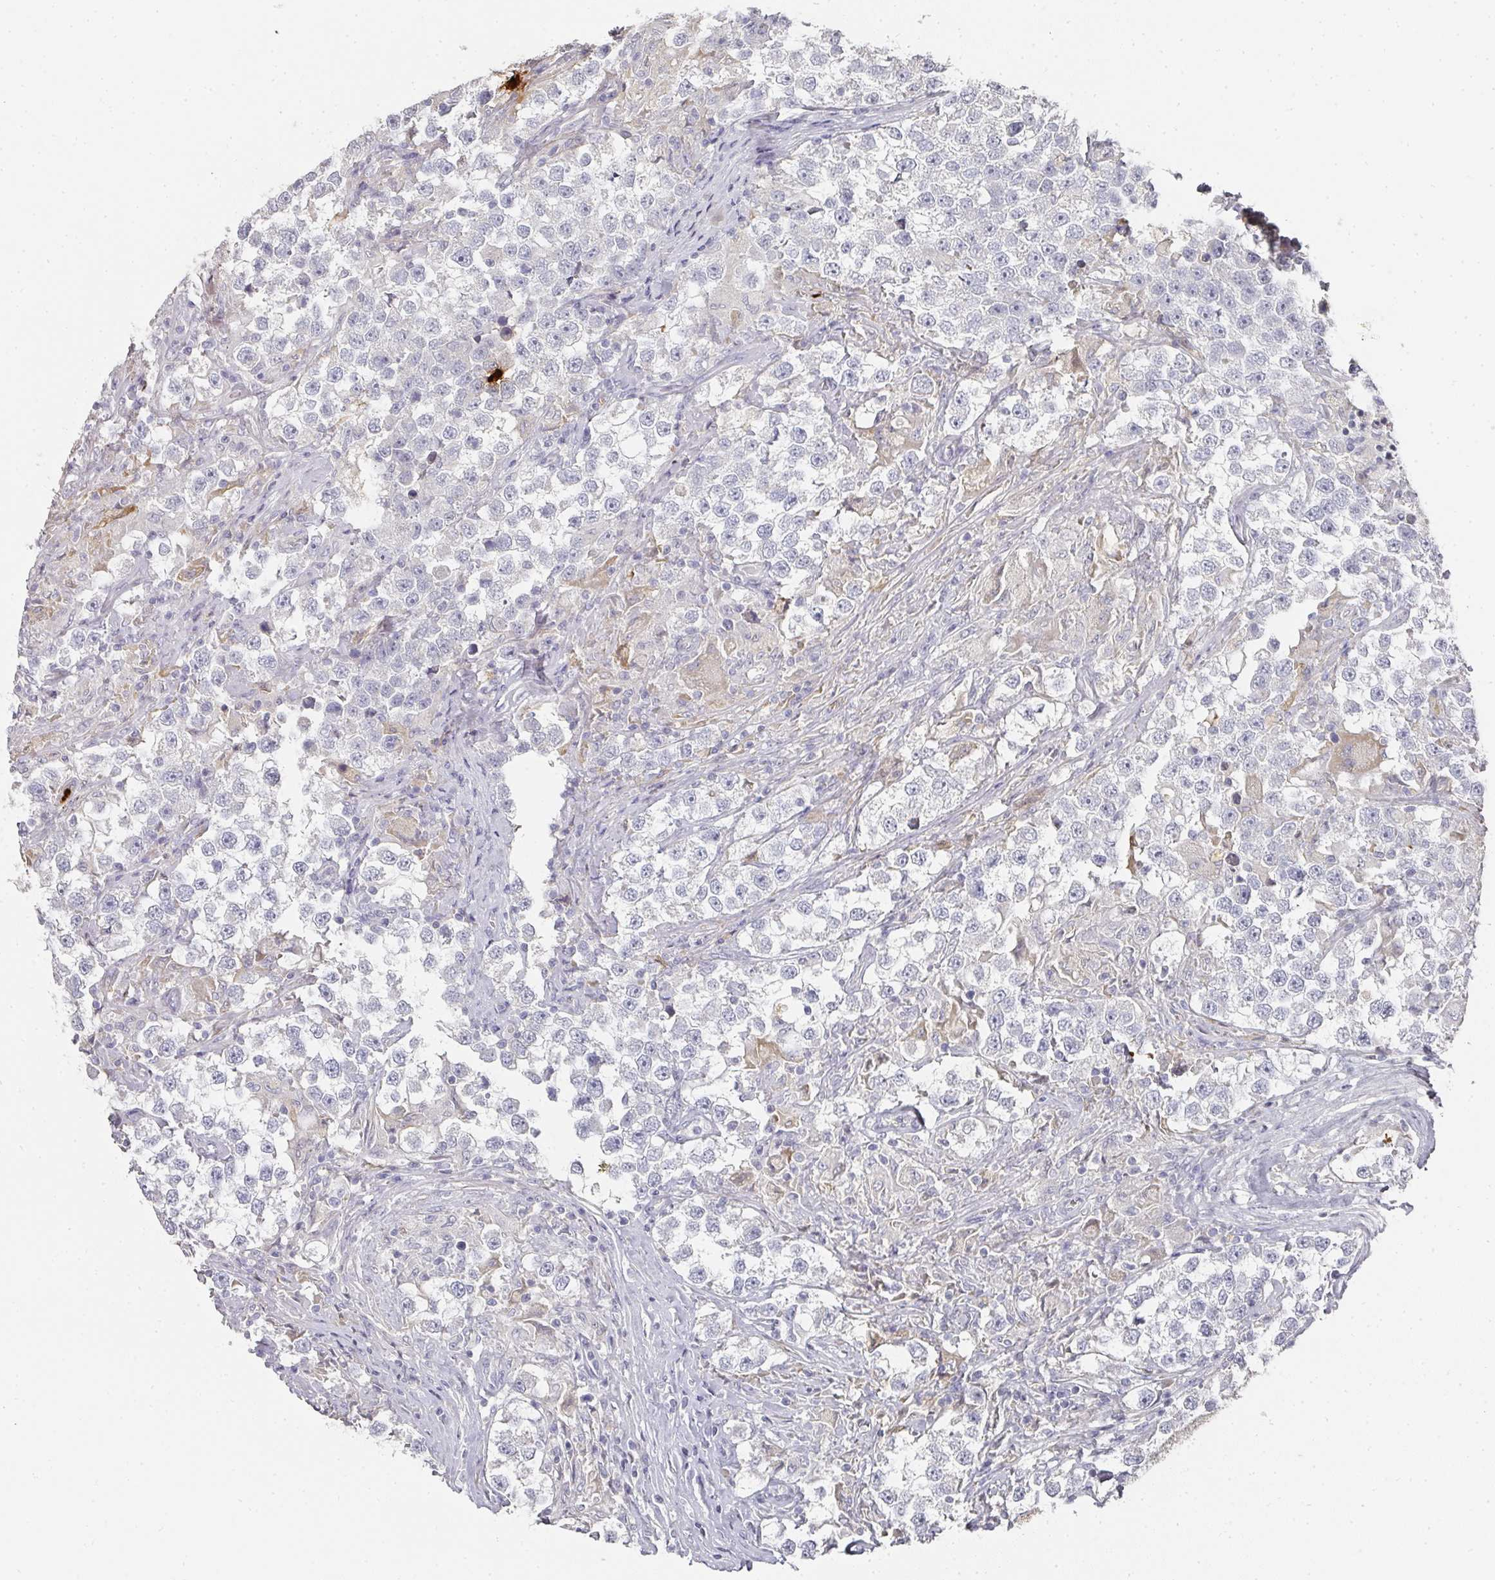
{"staining": {"intensity": "negative", "quantity": "none", "location": "none"}, "tissue": "testis cancer", "cell_type": "Tumor cells", "image_type": "cancer", "snomed": [{"axis": "morphology", "description": "Seminoma, NOS"}, {"axis": "topography", "description": "Testis"}], "caption": "High magnification brightfield microscopy of testis seminoma stained with DAB (3,3'-diaminobenzidine) (brown) and counterstained with hematoxylin (blue): tumor cells show no significant positivity.", "gene": "CAMP", "patient": {"sex": "male", "age": 46}}